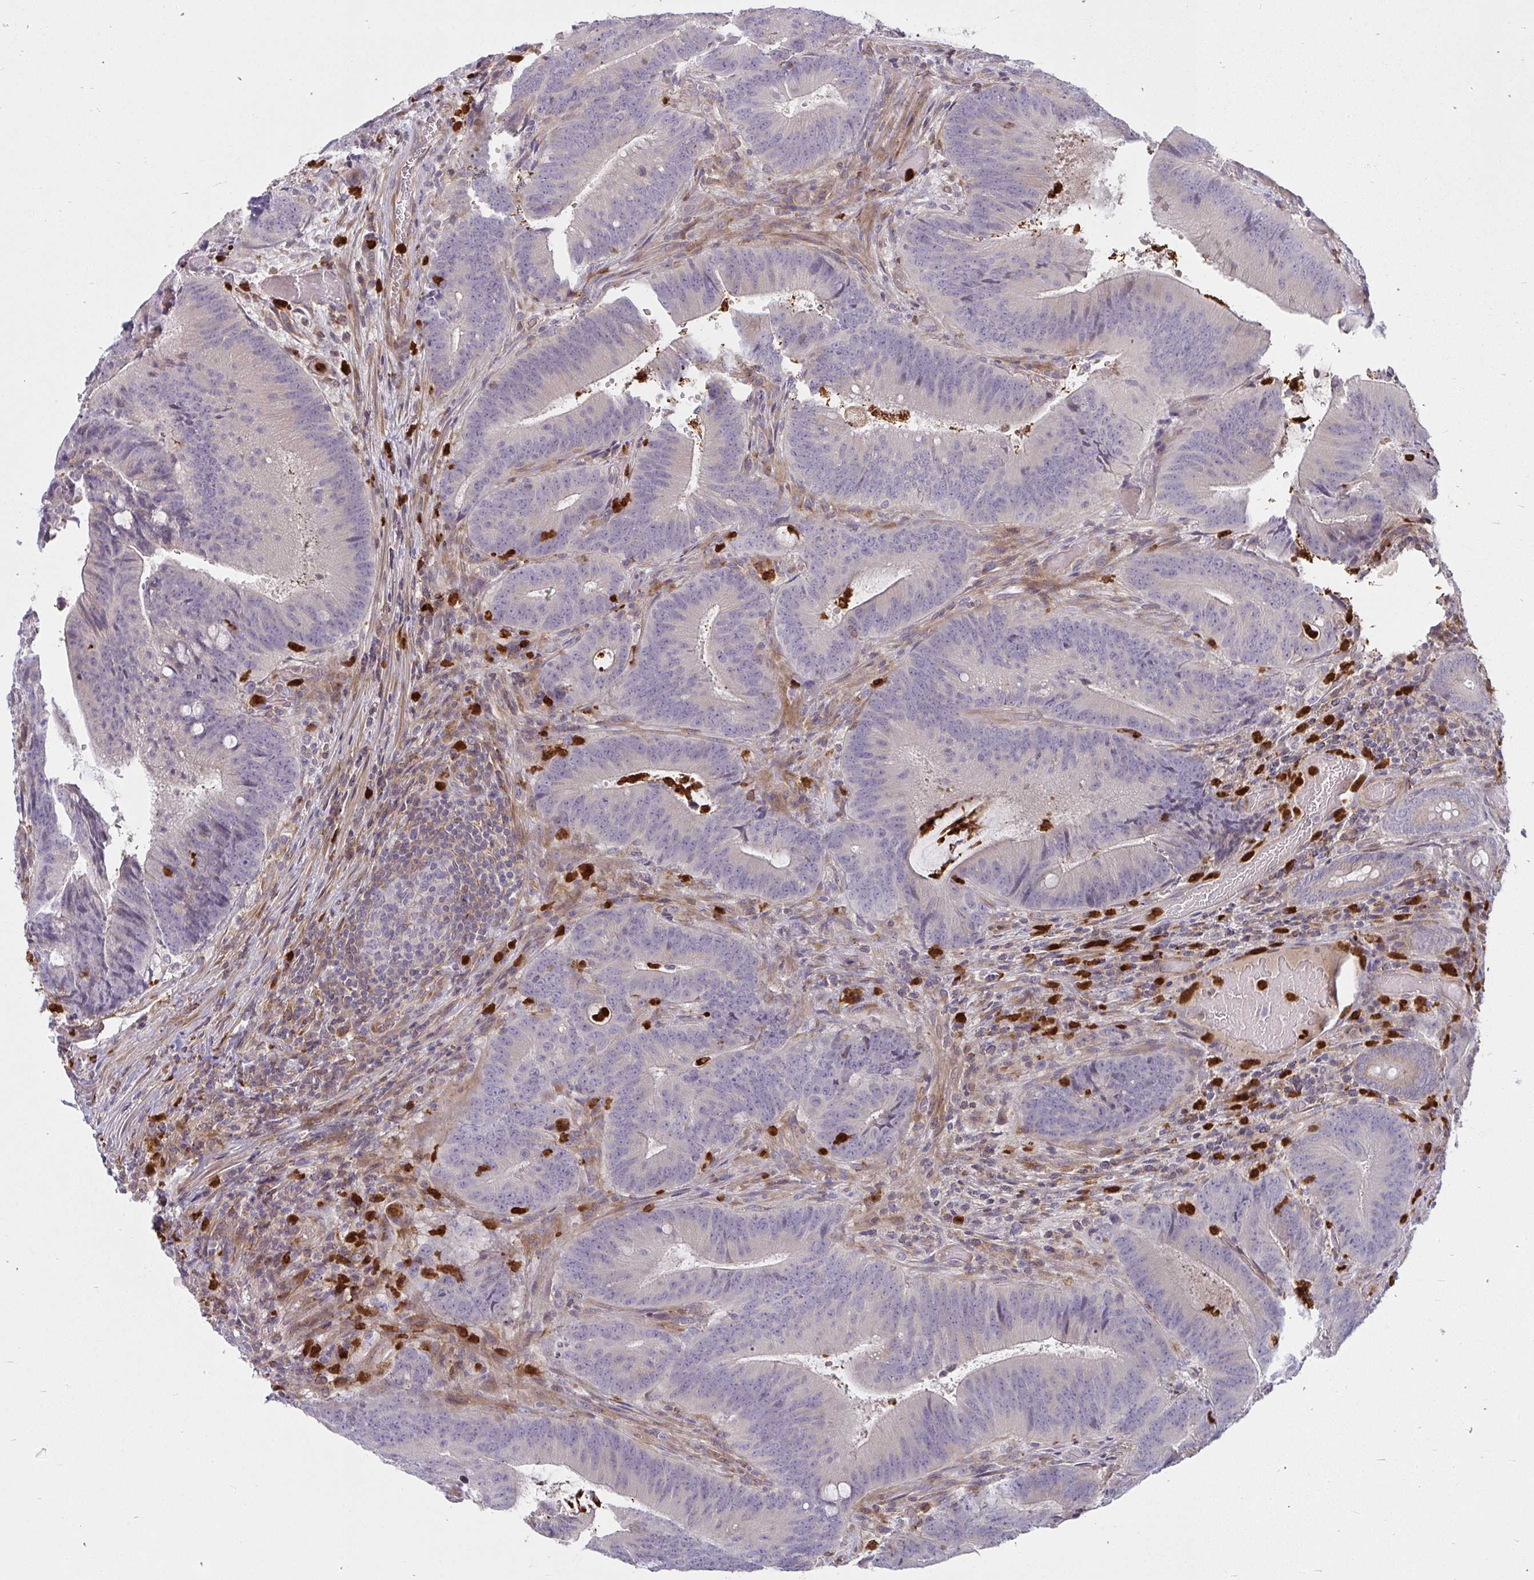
{"staining": {"intensity": "negative", "quantity": "none", "location": "none"}, "tissue": "colorectal cancer", "cell_type": "Tumor cells", "image_type": "cancer", "snomed": [{"axis": "morphology", "description": "Adenocarcinoma, NOS"}, {"axis": "topography", "description": "Colon"}], "caption": "Tumor cells are negative for protein expression in human colorectal cancer (adenocarcinoma).", "gene": "CSF3R", "patient": {"sex": "female", "age": 43}}